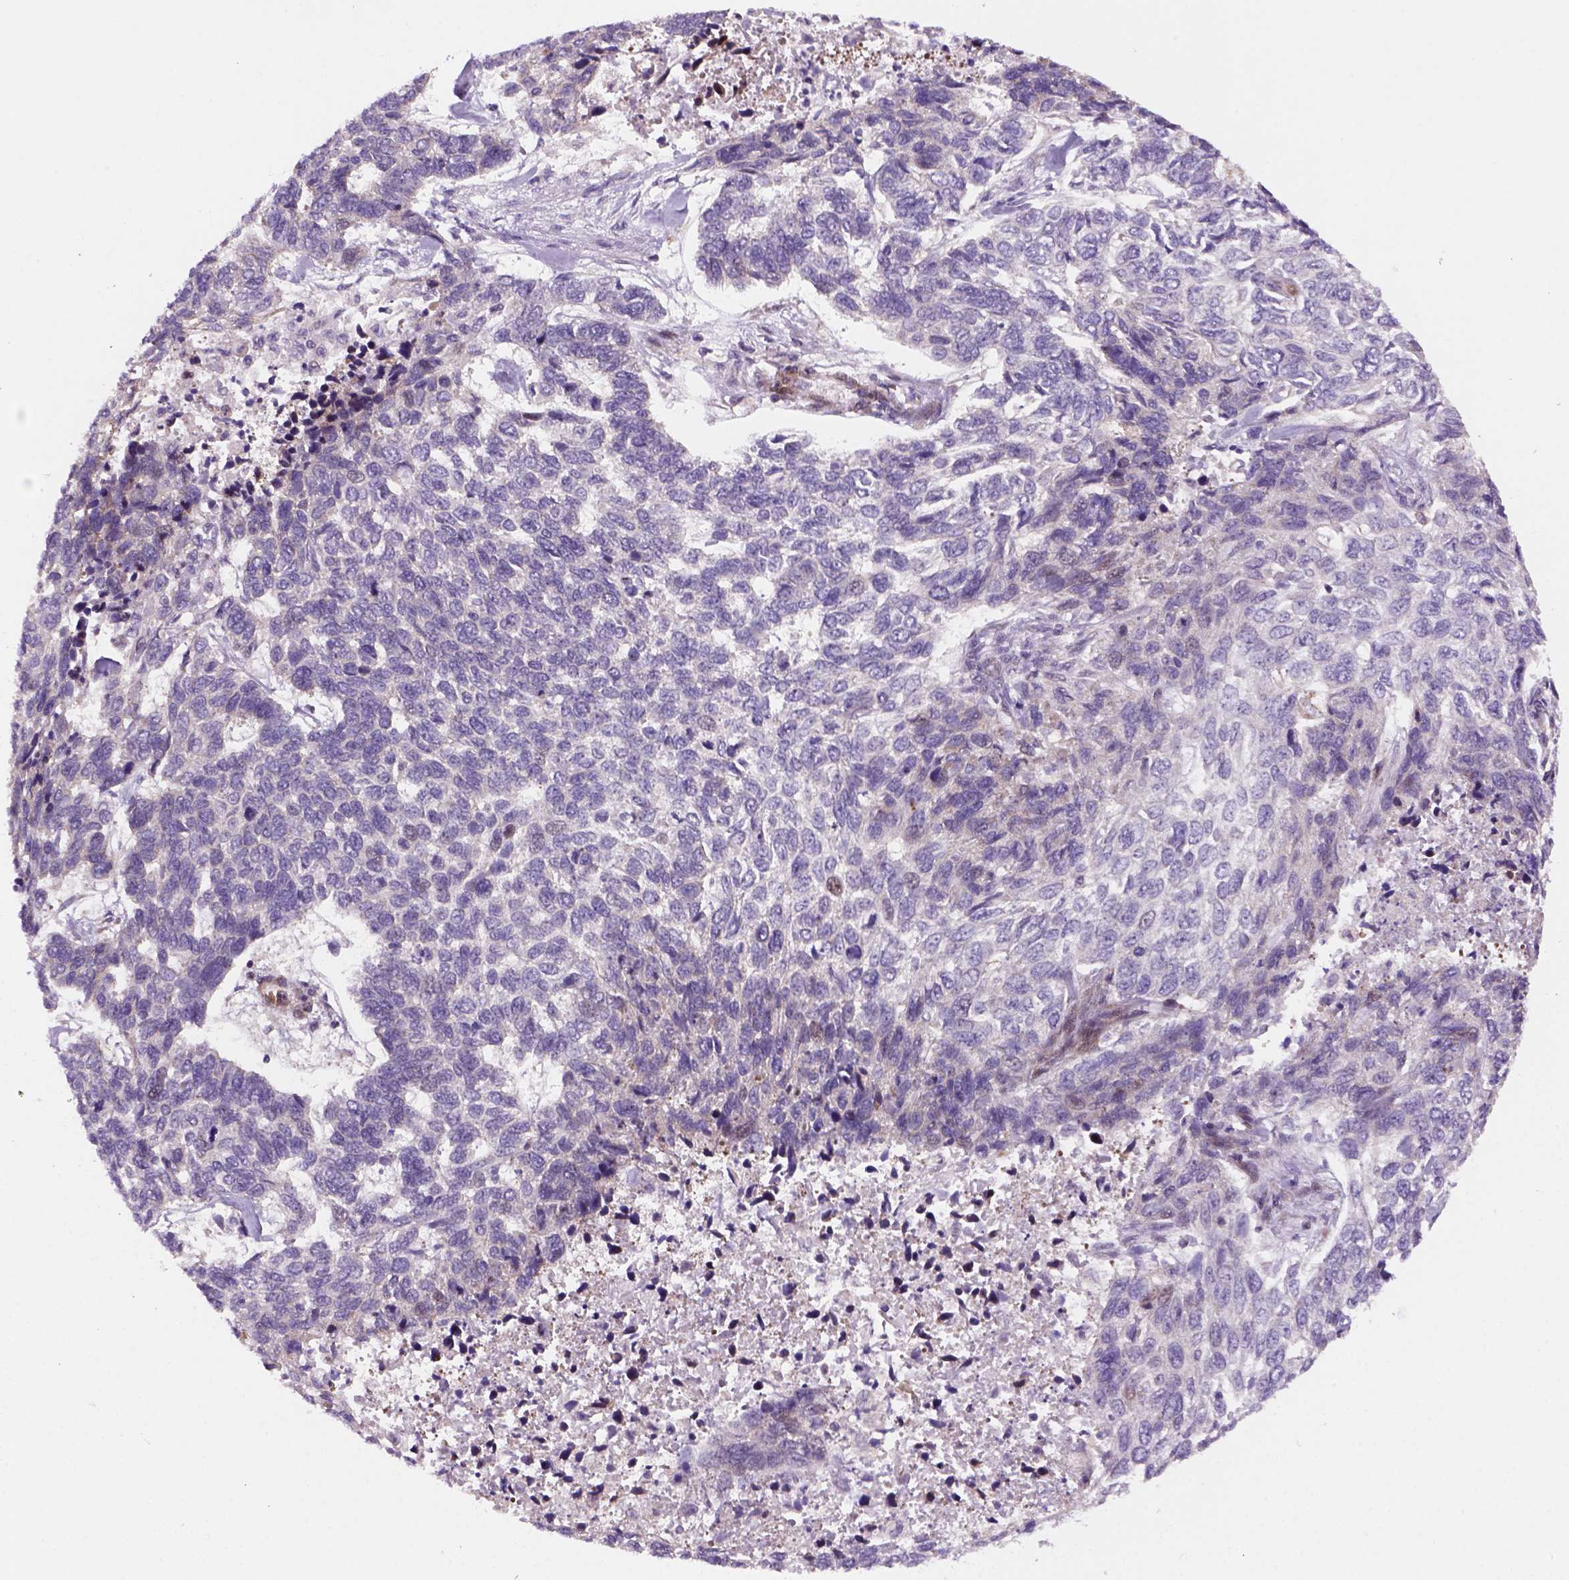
{"staining": {"intensity": "negative", "quantity": "none", "location": "none"}, "tissue": "skin cancer", "cell_type": "Tumor cells", "image_type": "cancer", "snomed": [{"axis": "morphology", "description": "Basal cell carcinoma"}, {"axis": "topography", "description": "Skin"}], "caption": "Photomicrograph shows no significant protein expression in tumor cells of skin basal cell carcinoma.", "gene": "VSTM5", "patient": {"sex": "female", "age": 65}}